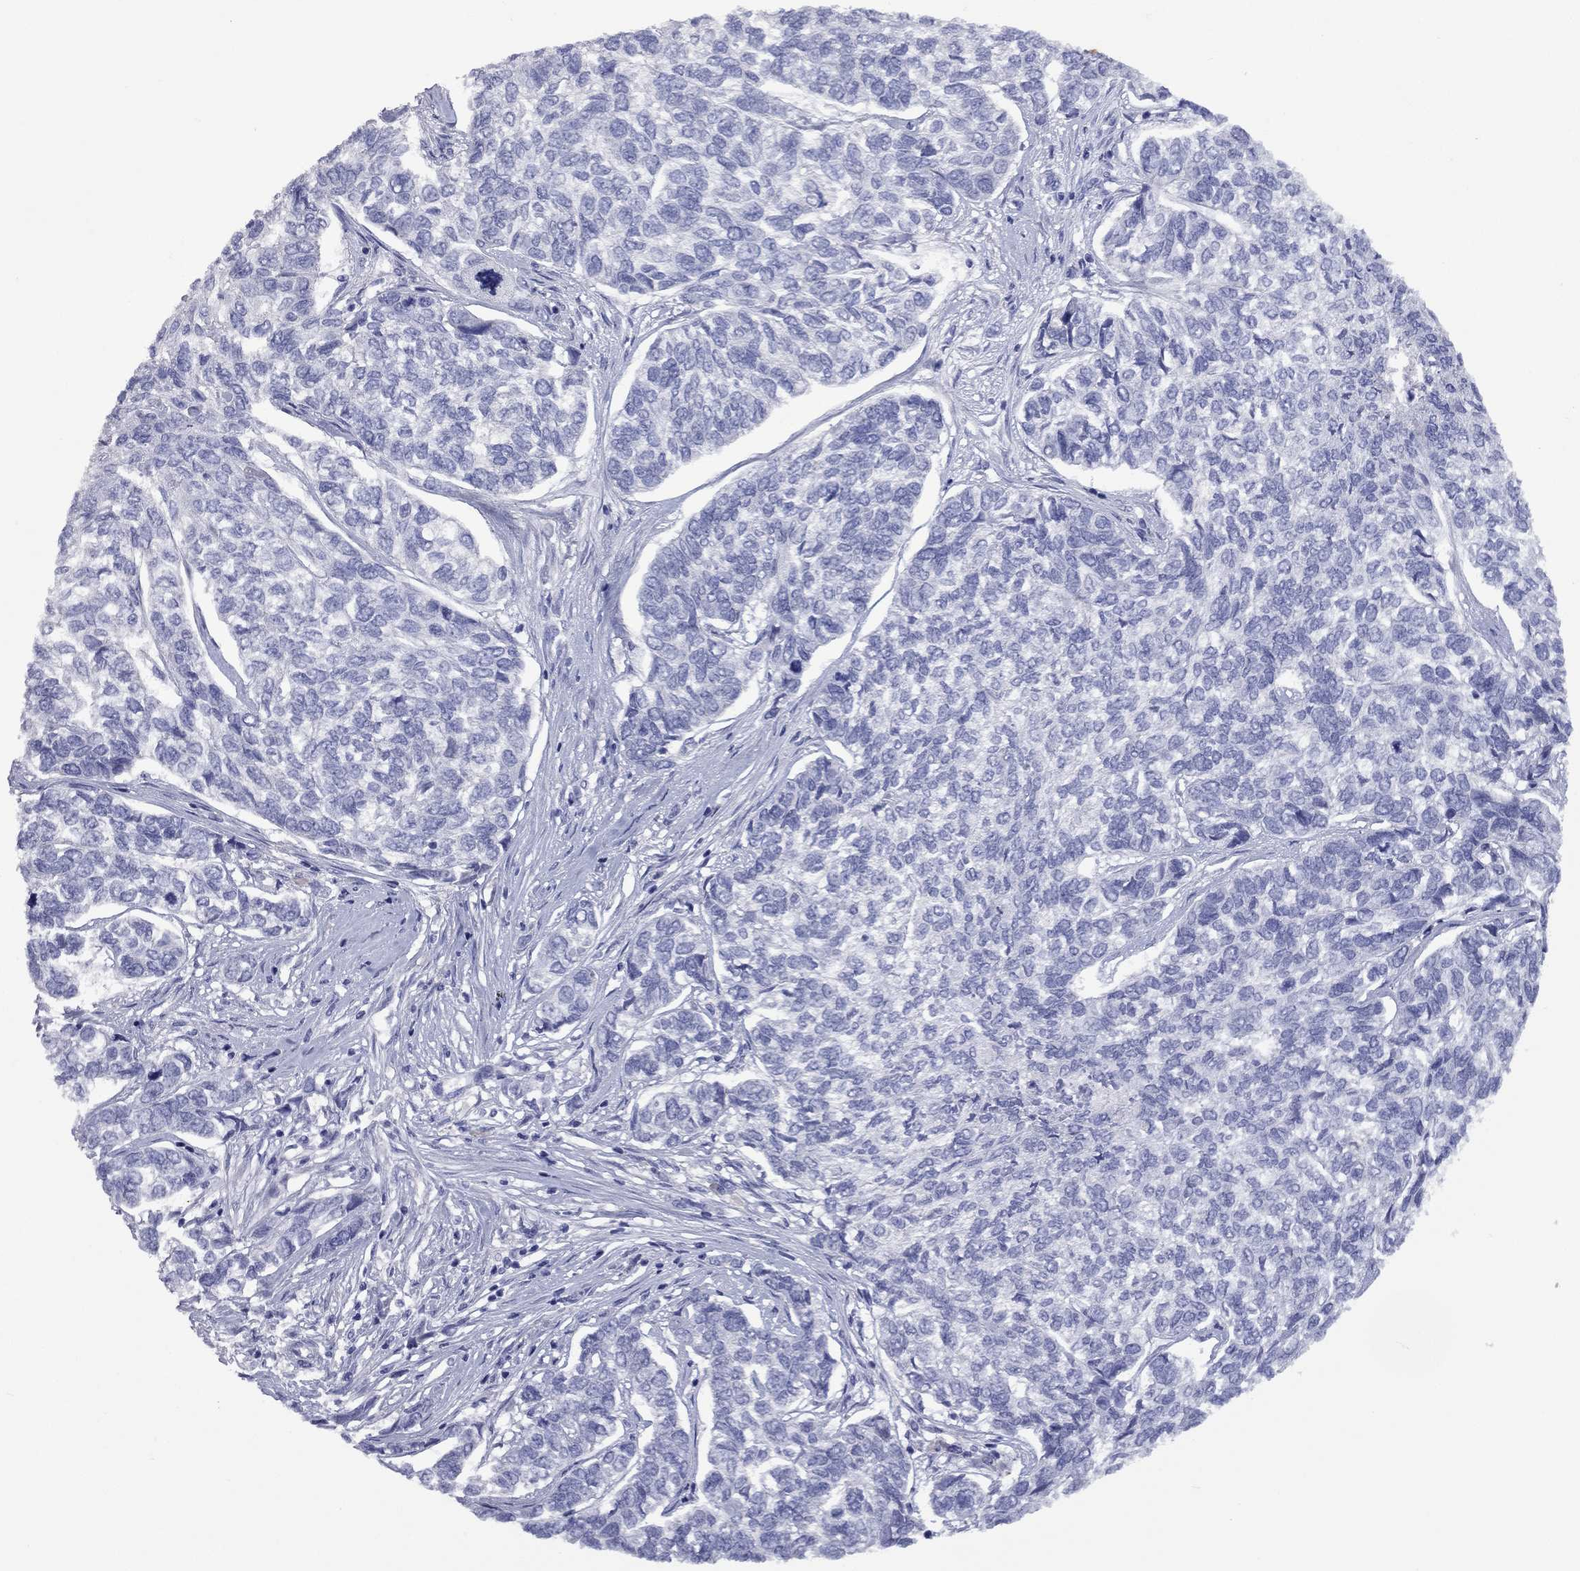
{"staining": {"intensity": "negative", "quantity": "none", "location": "none"}, "tissue": "skin cancer", "cell_type": "Tumor cells", "image_type": "cancer", "snomed": [{"axis": "morphology", "description": "Basal cell carcinoma"}, {"axis": "topography", "description": "Skin"}], "caption": "Tumor cells show no significant protein staining in skin basal cell carcinoma. The staining was performed using DAB to visualize the protein expression in brown, while the nuclei were stained in blue with hematoxylin (Magnification: 20x).", "gene": "UNC119B", "patient": {"sex": "female", "age": 65}}